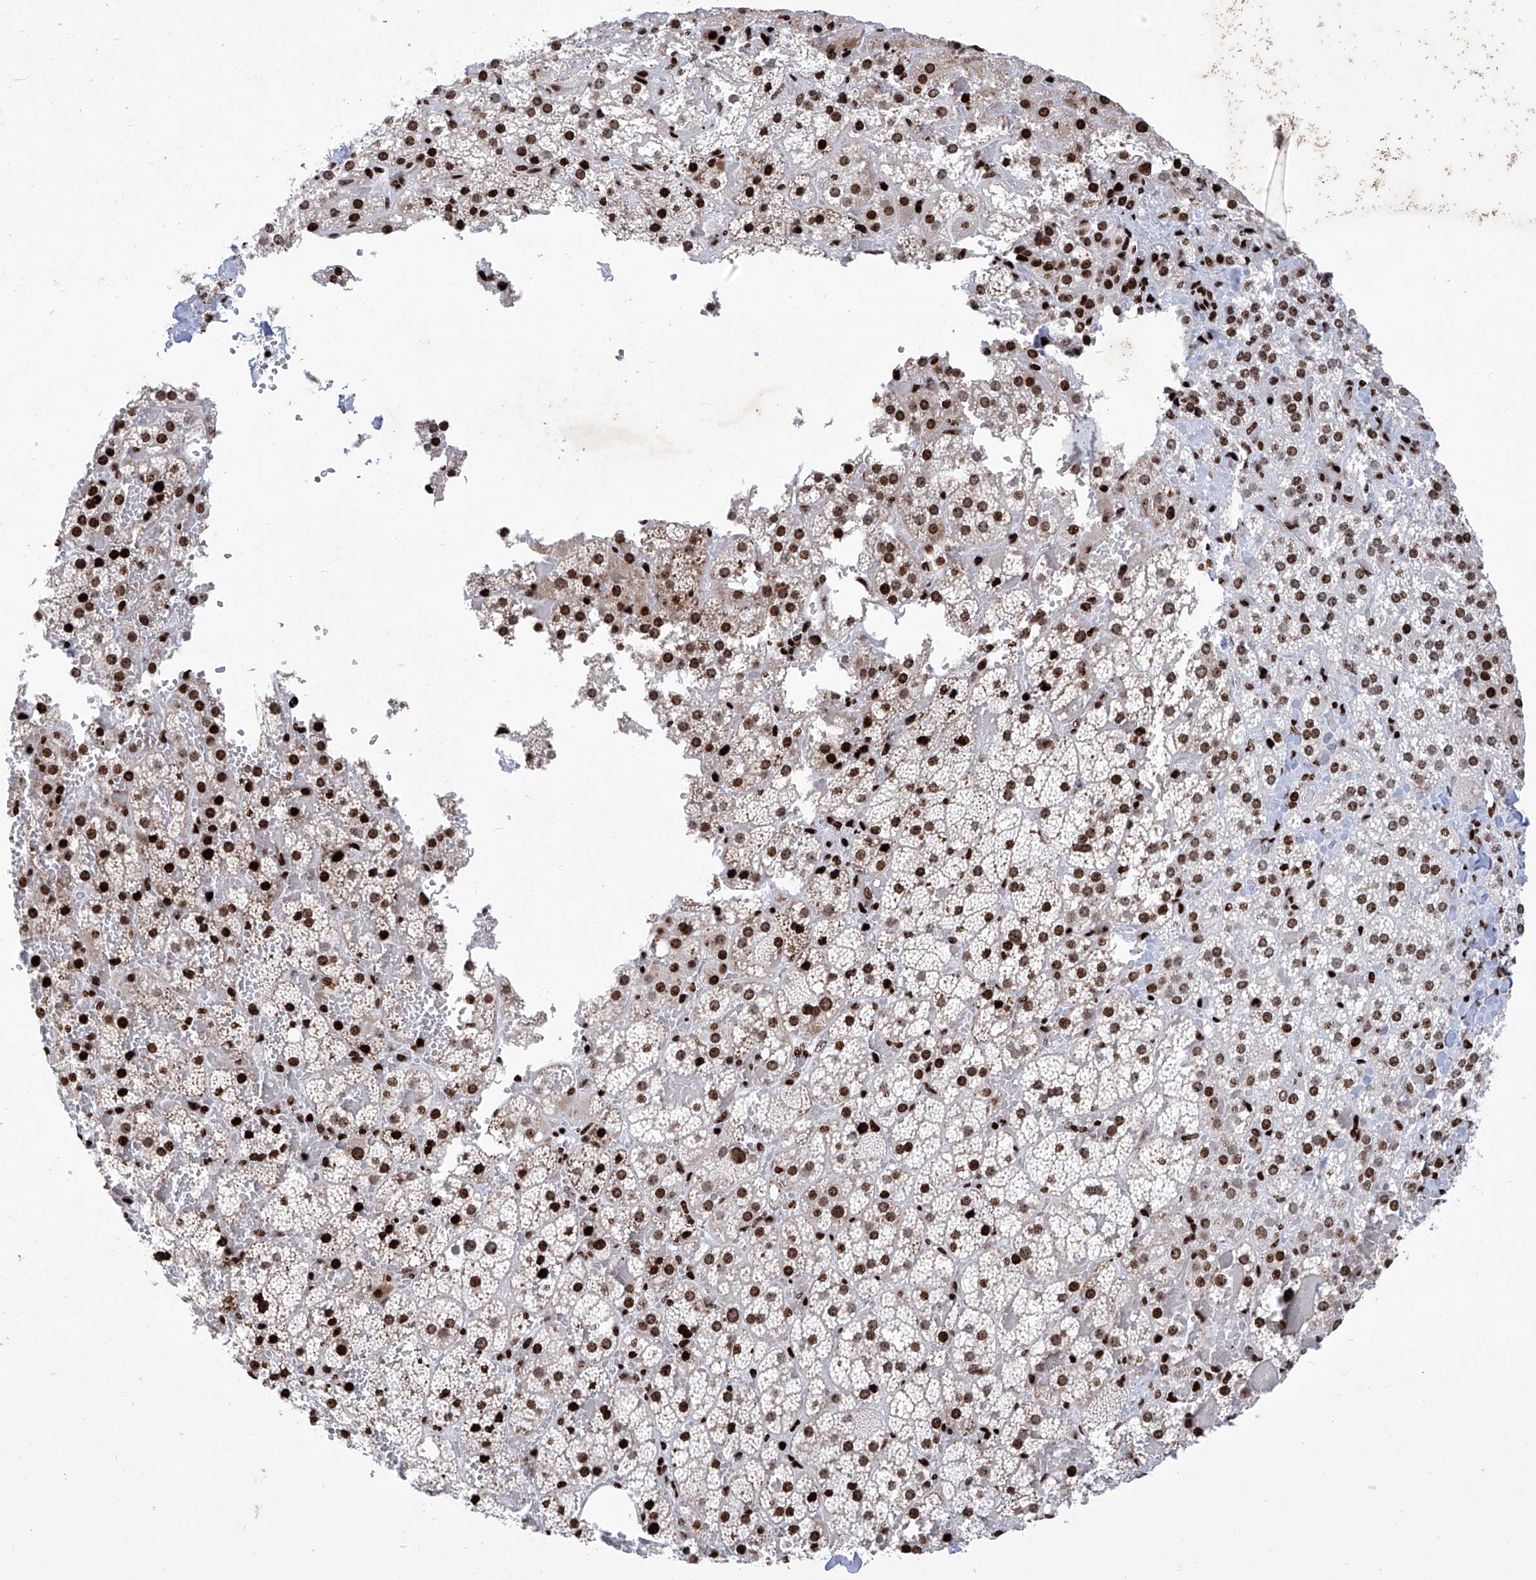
{"staining": {"intensity": "strong", "quantity": ">75%", "location": "nuclear"}, "tissue": "adrenal gland", "cell_type": "Glandular cells", "image_type": "normal", "snomed": [{"axis": "morphology", "description": "Normal tissue, NOS"}, {"axis": "topography", "description": "Adrenal gland"}], "caption": "A histopathology image of human adrenal gland stained for a protein displays strong nuclear brown staining in glandular cells.", "gene": "HEY2", "patient": {"sex": "female", "age": 59}}